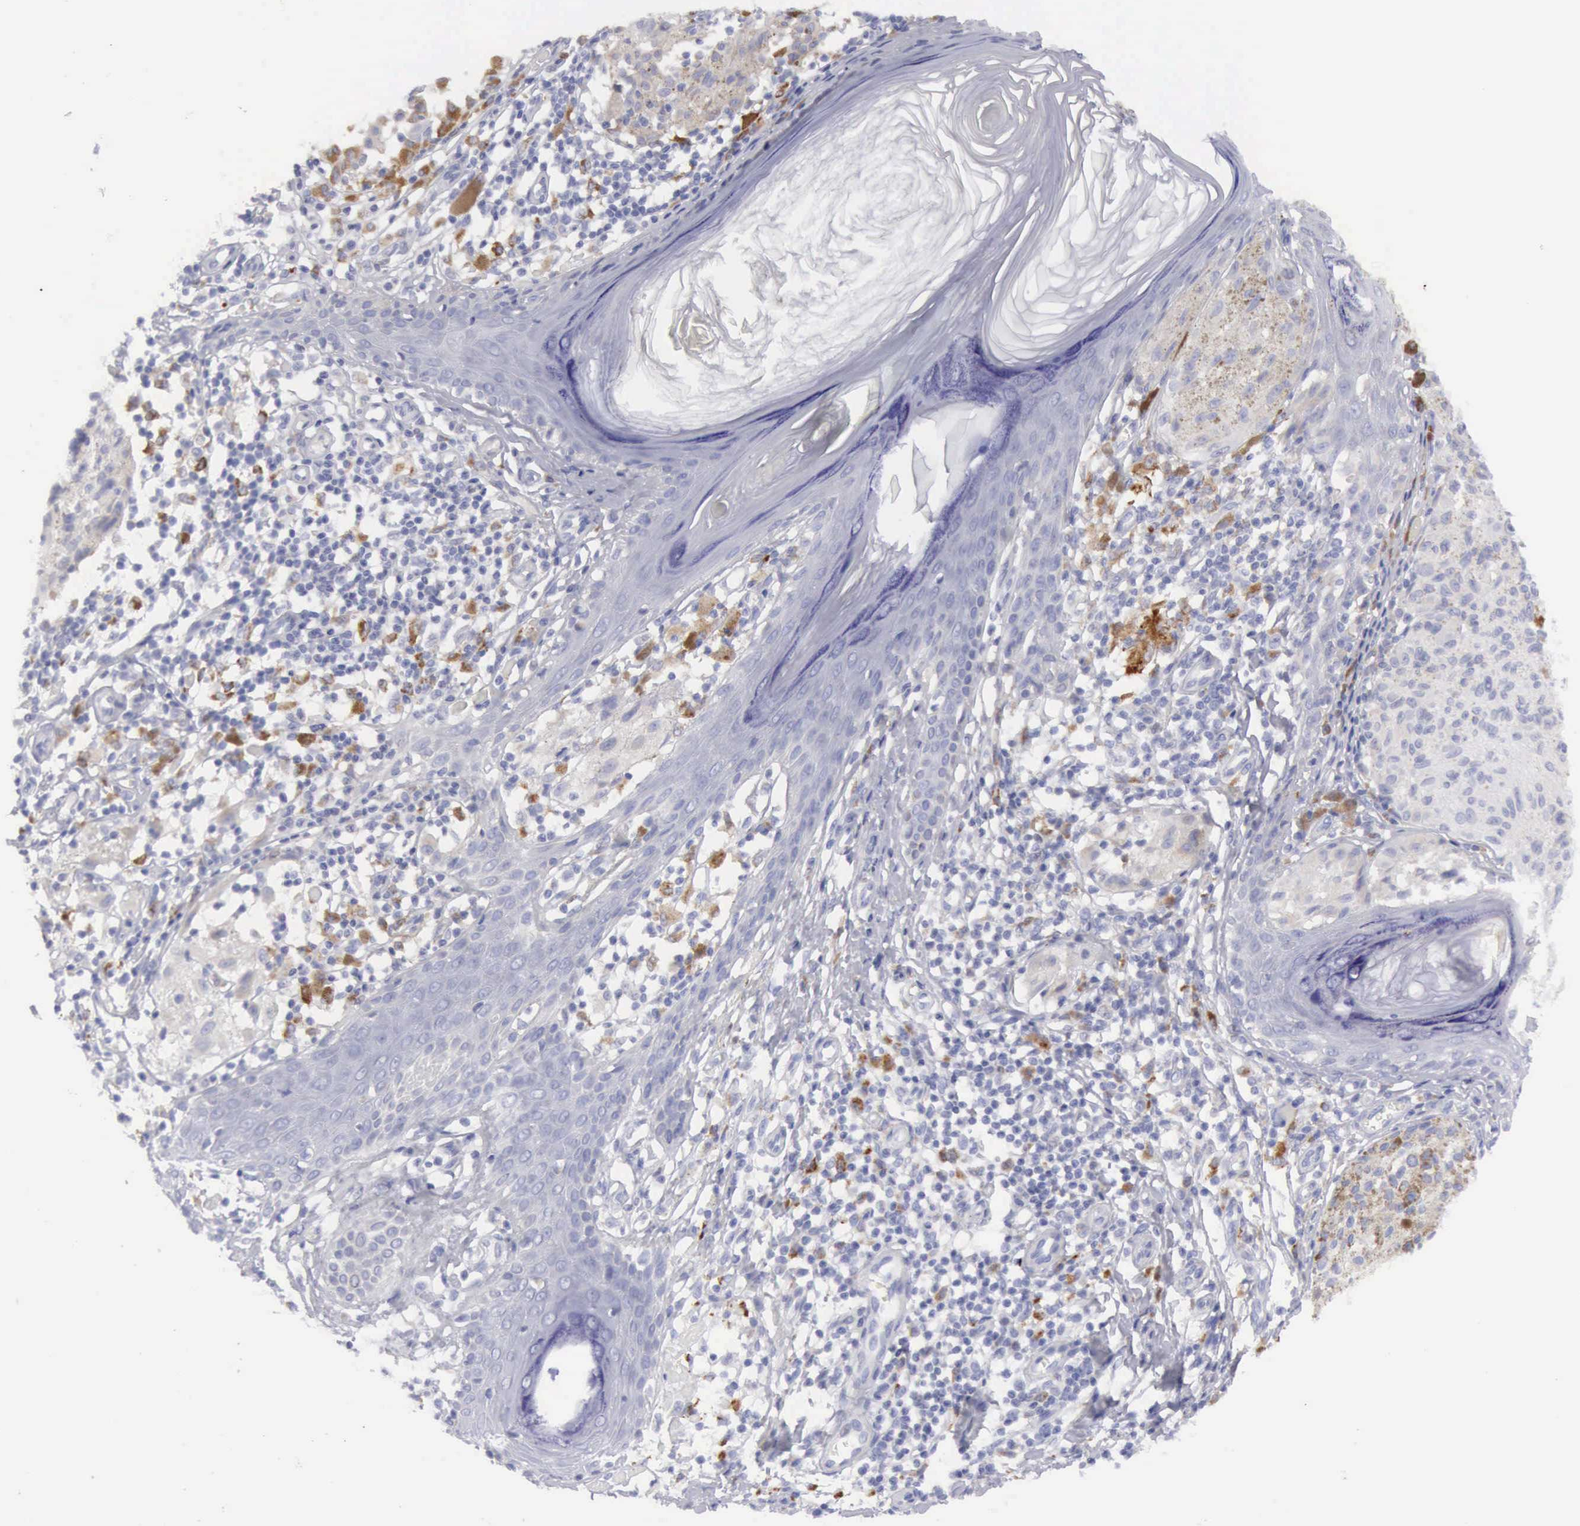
{"staining": {"intensity": "moderate", "quantity": "25%-75%", "location": "cytoplasmic/membranous"}, "tissue": "melanoma", "cell_type": "Tumor cells", "image_type": "cancer", "snomed": [{"axis": "morphology", "description": "Malignant melanoma, NOS"}, {"axis": "topography", "description": "Skin"}], "caption": "Immunohistochemistry (IHC) staining of melanoma, which displays medium levels of moderate cytoplasmic/membranous expression in approximately 25%-75% of tumor cells indicating moderate cytoplasmic/membranous protein staining. The staining was performed using DAB (3,3'-diaminobenzidine) (brown) for protein detection and nuclei were counterstained in hematoxylin (blue).", "gene": "CTSS", "patient": {"sex": "male", "age": 36}}